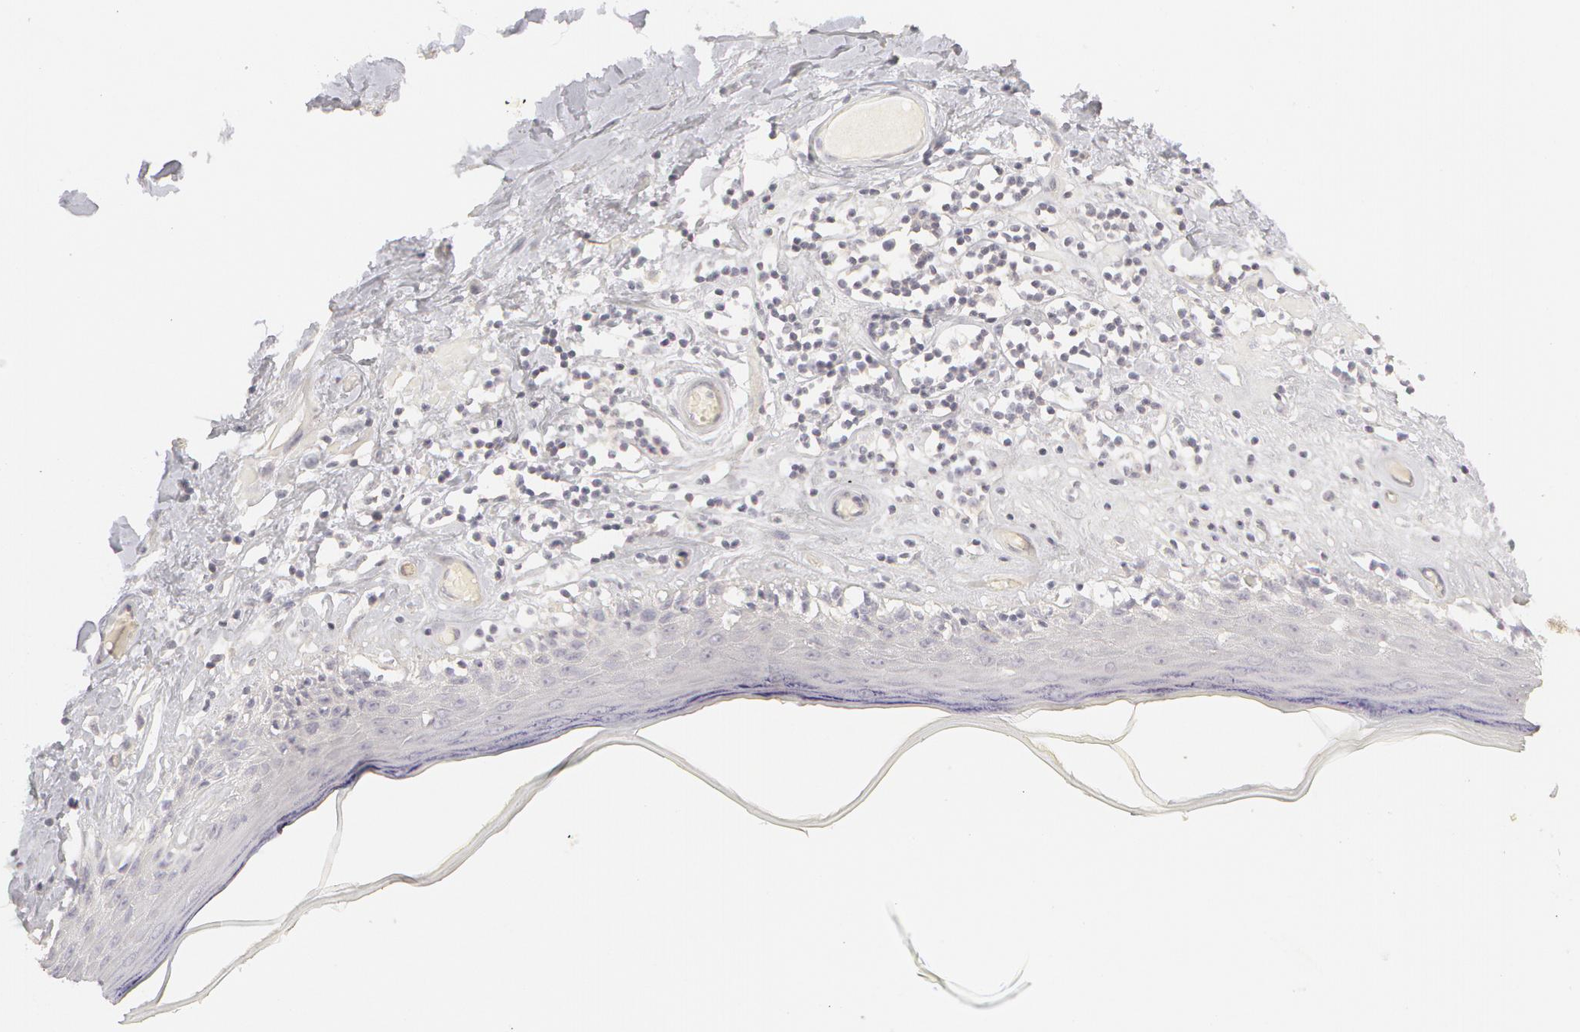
{"staining": {"intensity": "negative", "quantity": "none", "location": "none"}, "tissue": "skin", "cell_type": "Epidermal cells", "image_type": "normal", "snomed": [{"axis": "morphology", "description": "Normal tissue, NOS"}, {"axis": "topography", "description": "Vascular tissue"}, {"axis": "topography", "description": "Vulva"}, {"axis": "topography", "description": "Peripheral nerve tissue"}], "caption": "This histopathology image is of normal skin stained with immunohistochemistry to label a protein in brown with the nuclei are counter-stained blue. There is no staining in epidermal cells.", "gene": "ABCB1", "patient": {"sex": "female", "age": 86}}